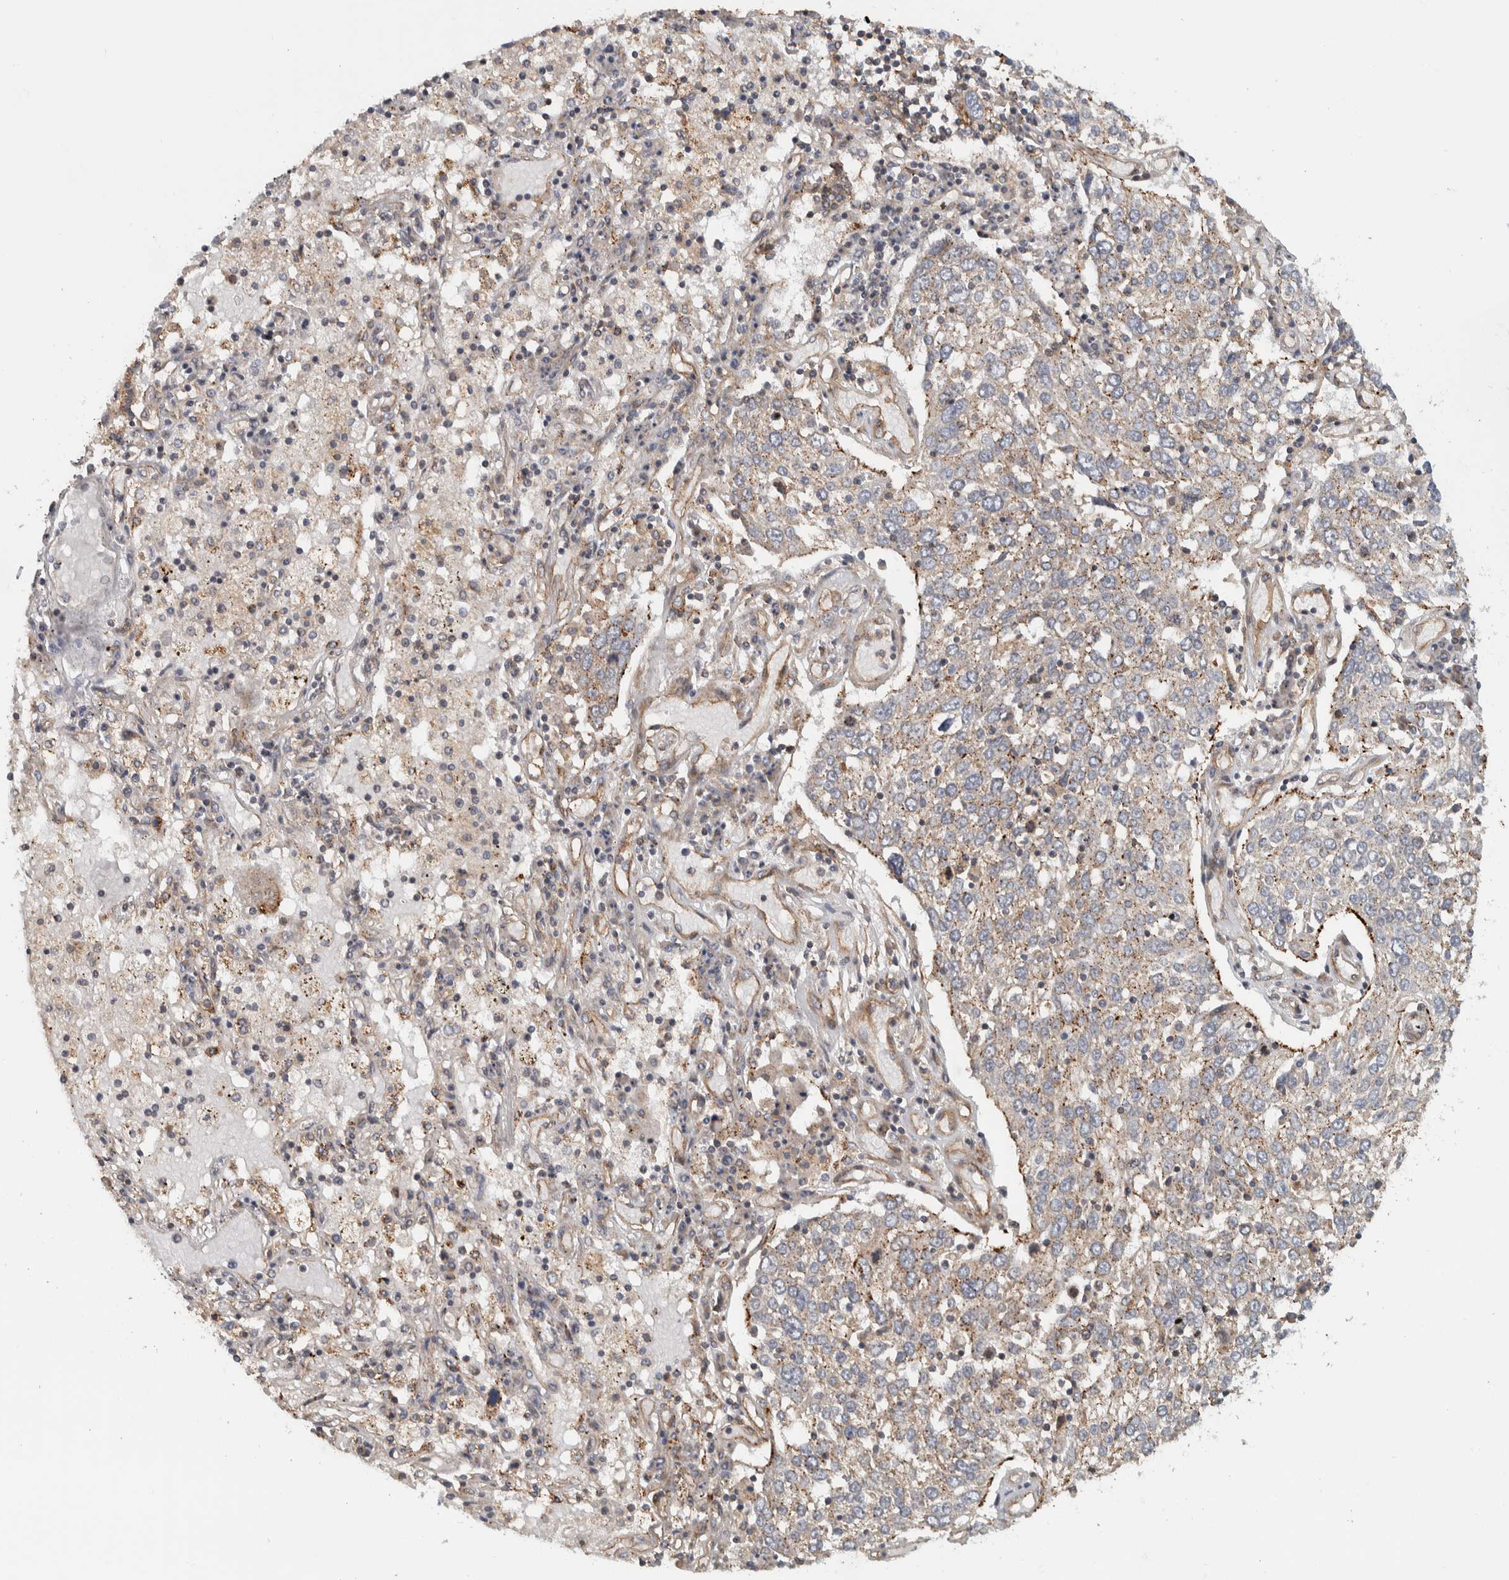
{"staining": {"intensity": "weak", "quantity": ">75%", "location": "cytoplasmic/membranous"}, "tissue": "lung cancer", "cell_type": "Tumor cells", "image_type": "cancer", "snomed": [{"axis": "morphology", "description": "Squamous cell carcinoma, NOS"}, {"axis": "topography", "description": "Lung"}], "caption": "Human squamous cell carcinoma (lung) stained for a protein (brown) exhibits weak cytoplasmic/membranous positive staining in approximately >75% of tumor cells.", "gene": "CHMP4C", "patient": {"sex": "male", "age": 65}}